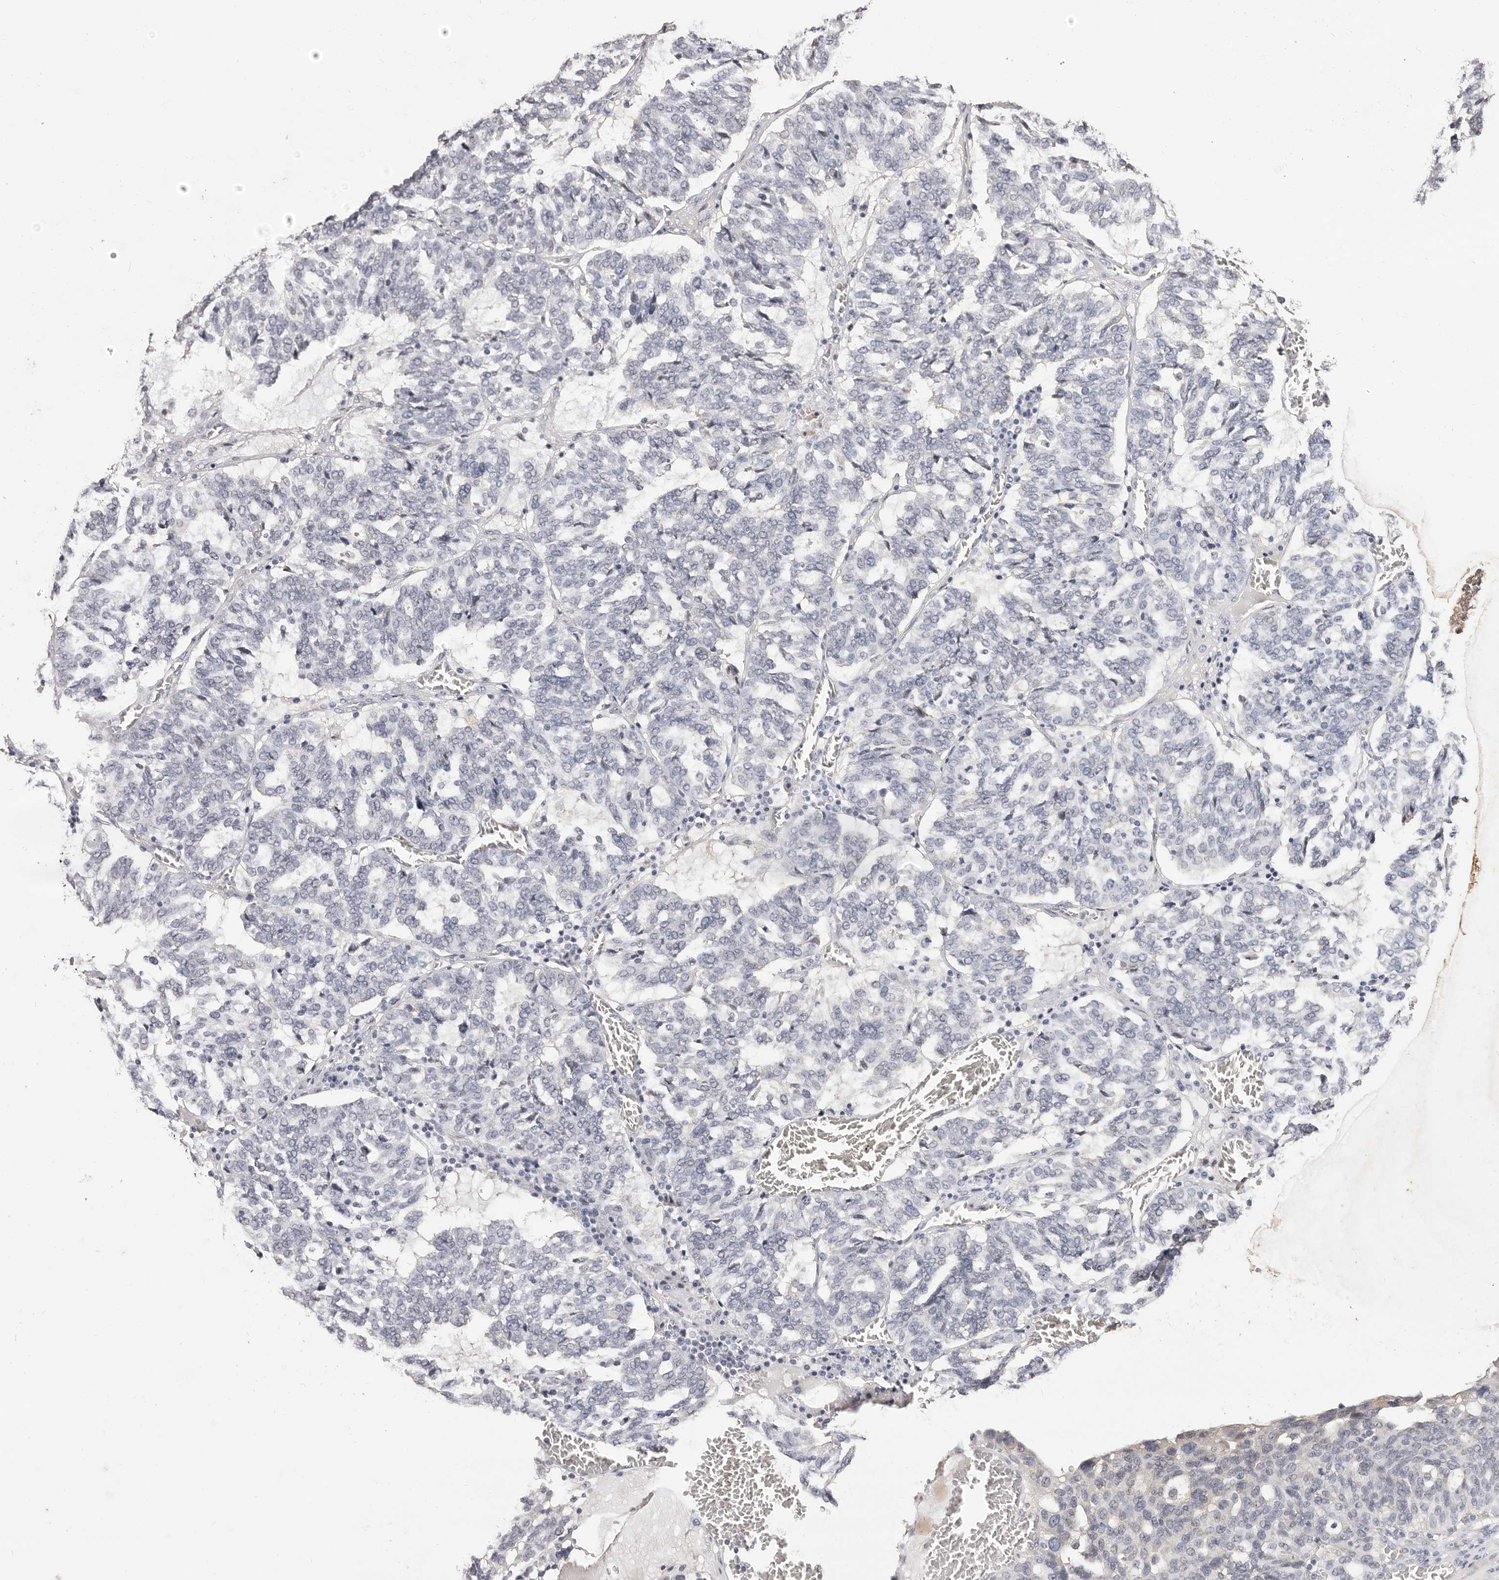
{"staining": {"intensity": "negative", "quantity": "none", "location": "none"}, "tissue": "ovarian cancer", "cell_type": "Tumor cells", "image_type": "cancer", "snomed": [{"axis": "morphology", "description": "Cystadenocarcinoma, serous, NOS"}, {"axis": "topography", "description": "Ovary"}], "caption": "This is an immunohistochemistry micrograph of ovarian cancer (serous cystadenocarcinoma). There is no expression in tumor cells.", "gene": "TSPAN13", "patient": {"sex": "female", "age": 59}}